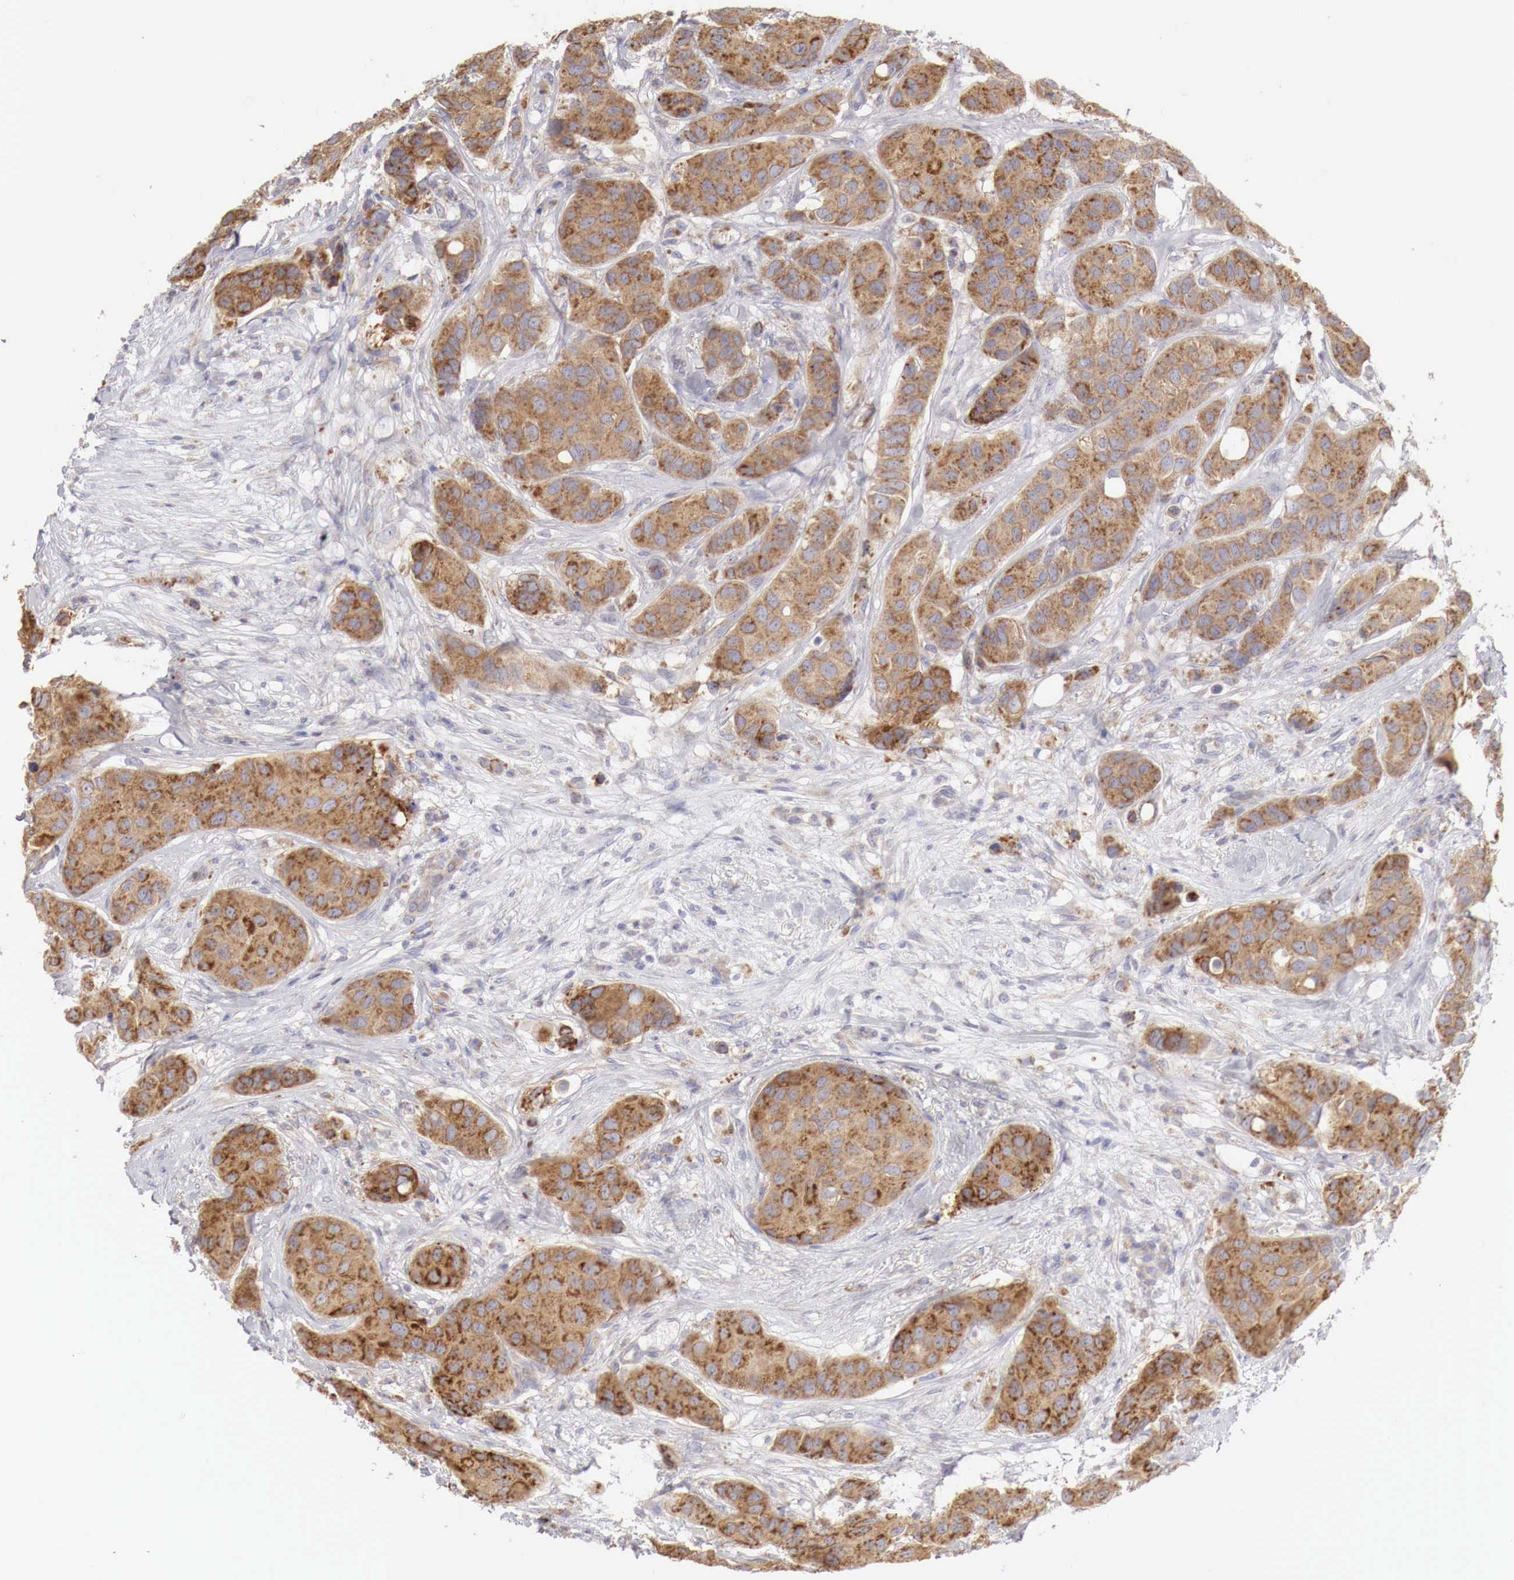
{"staining": {"intensity": "moderate", "quantity": ">75%", "location": "cytoplasmic/membranous"}, "tissue": "breast cancer", "cell_type": "Tumor cells", "image_type": "cancer", "snomed": [{"axis": "morphology", "description": "Duct carcinoma"}, {"axis": "topography", "description": "Breast"}], "caption": "Moderate cytoplasmic/membranous expression is seen in approximately >75% of tumor cells in invasive ductal carcinoma (breast).", "gene": "NSDHL", "patient": {"sex": "female", "age": 68}}